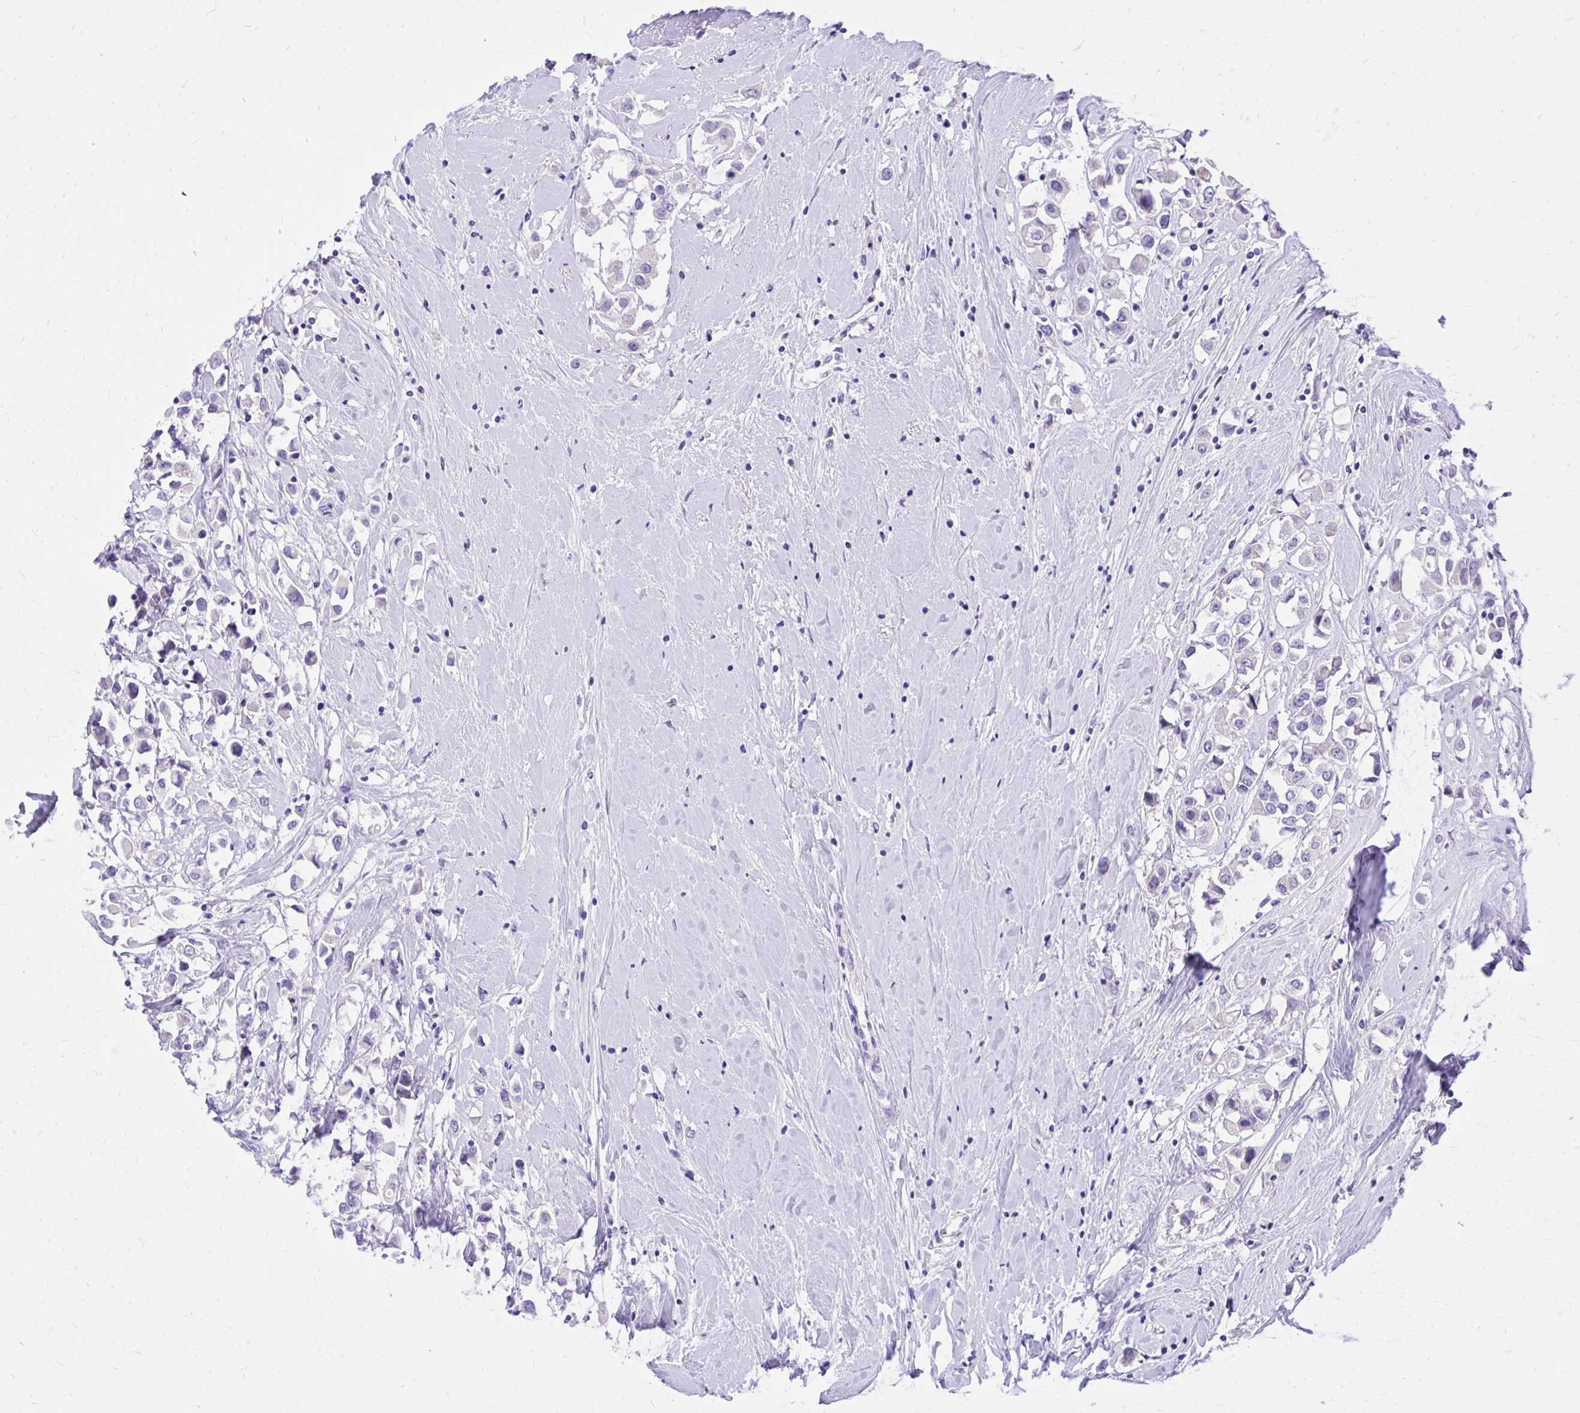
{"staining": {"intensity": "negative", "quantity": "none", "location": "none"}, "tissue": "breast cancer", "cell_type": "Tumor cells", "image_type": "cancer", "snomed": [{"axis": "morphology", "description": "Duct carcinoma"}, {"axis": "topography", "description": "Breast"}], "caption": "Immunohistochemical staining of human breast cancer (intraductal carcinoma) exhibits no significant staining in tumor cells.", "gene": "MON1A", "patient": {"sex": "female", "age": 61}}